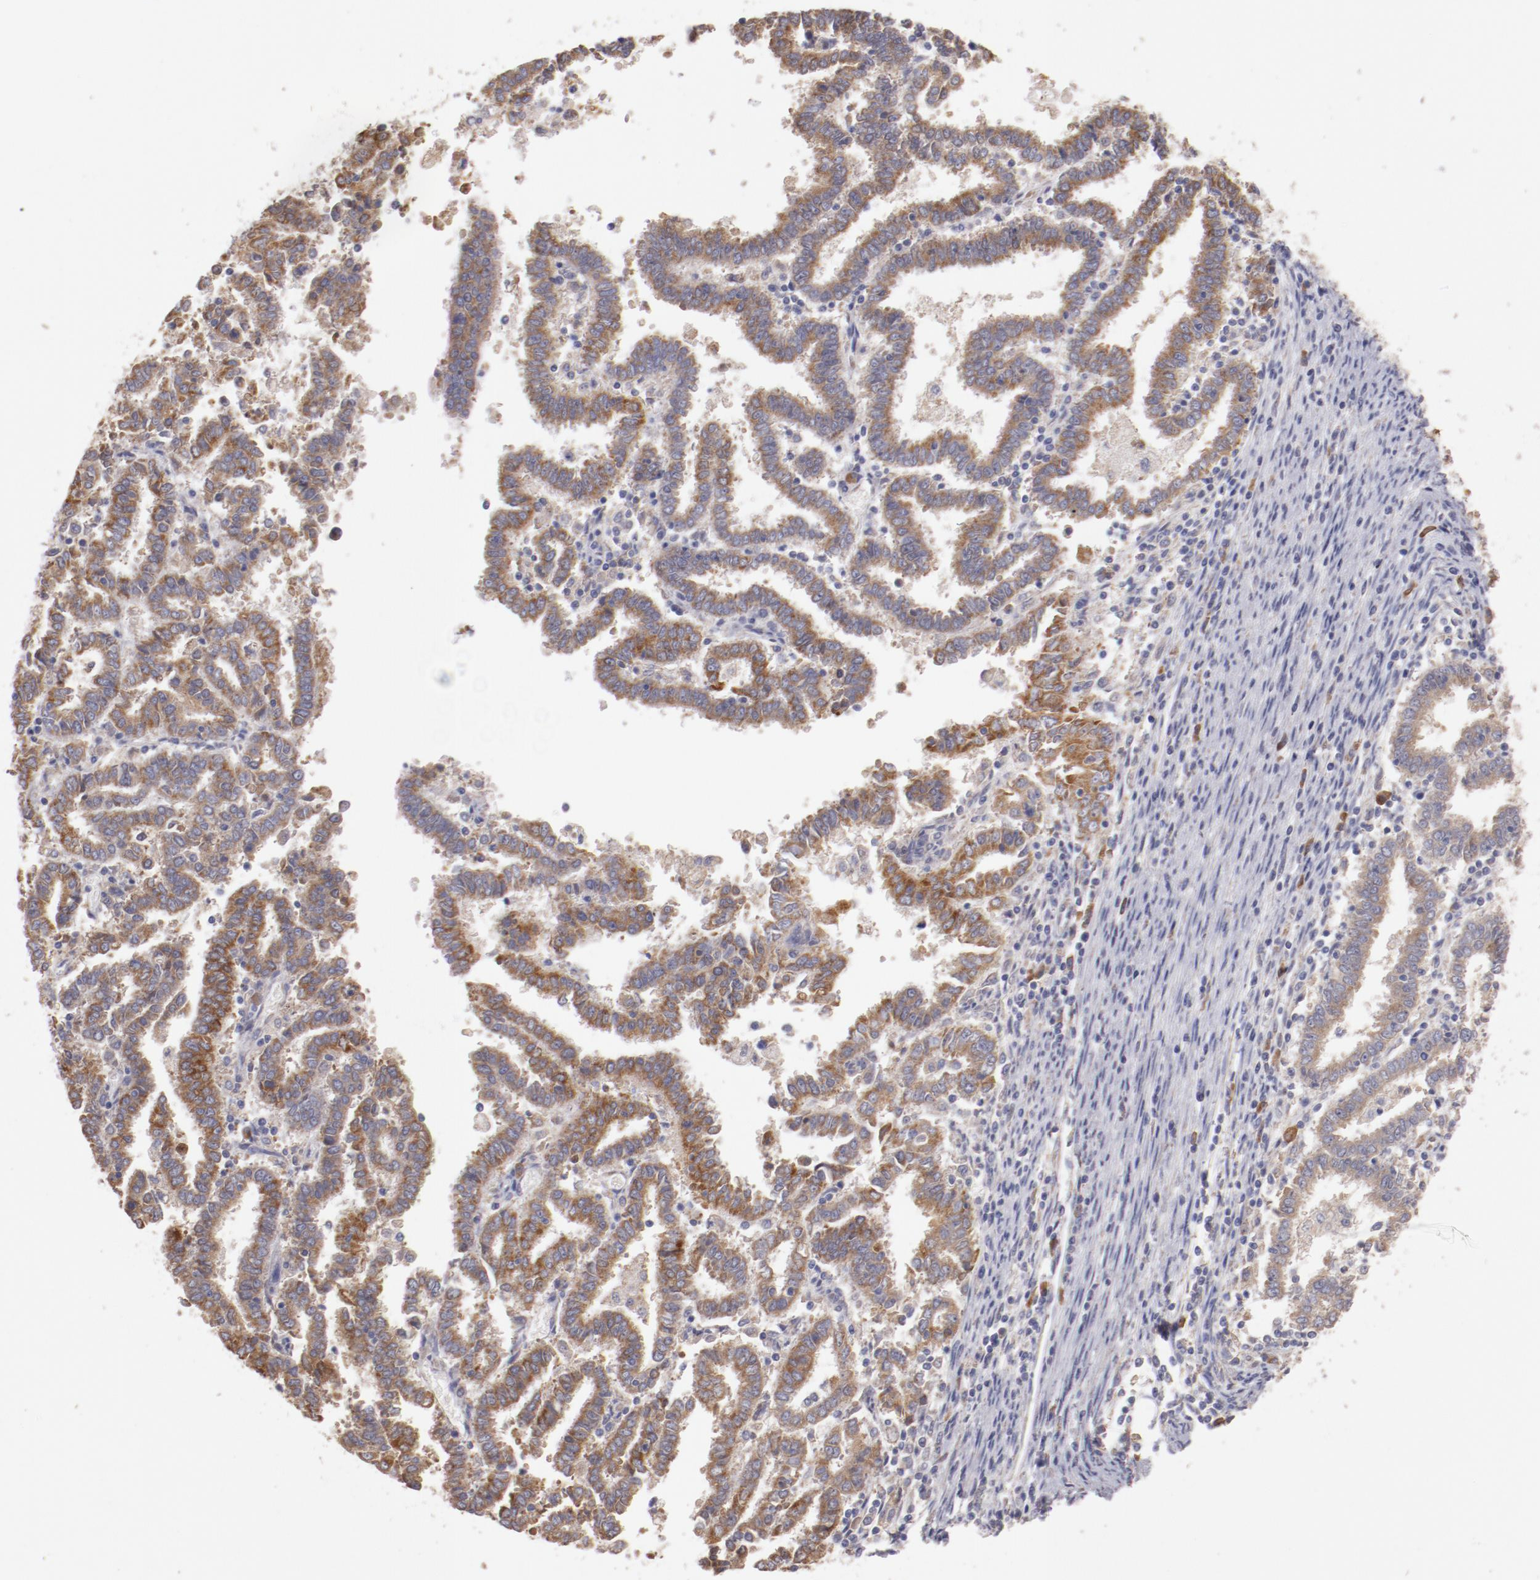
{"staining": {"intensity": "moderate", "quantity": ">75%", "location": "cytoplasmic/membranous"}, "tissue": "endometrial cancer", "cell_type": "Tumor cells", "image_type": "cancer", "snomed": [{"axis": "morphology", "description": "Adenocarcinoma, NOS"}, {"axis": "topography", "description": "Uterus"}], "caption": "A medium amount of moderate cytoplasmic/membranous staining is appreciated in about >75% of tumor cells in endometrial adenocarcinoma tissue.", "gene": "ENTPD5", "patient": {"sex": "female", "age": 83}}